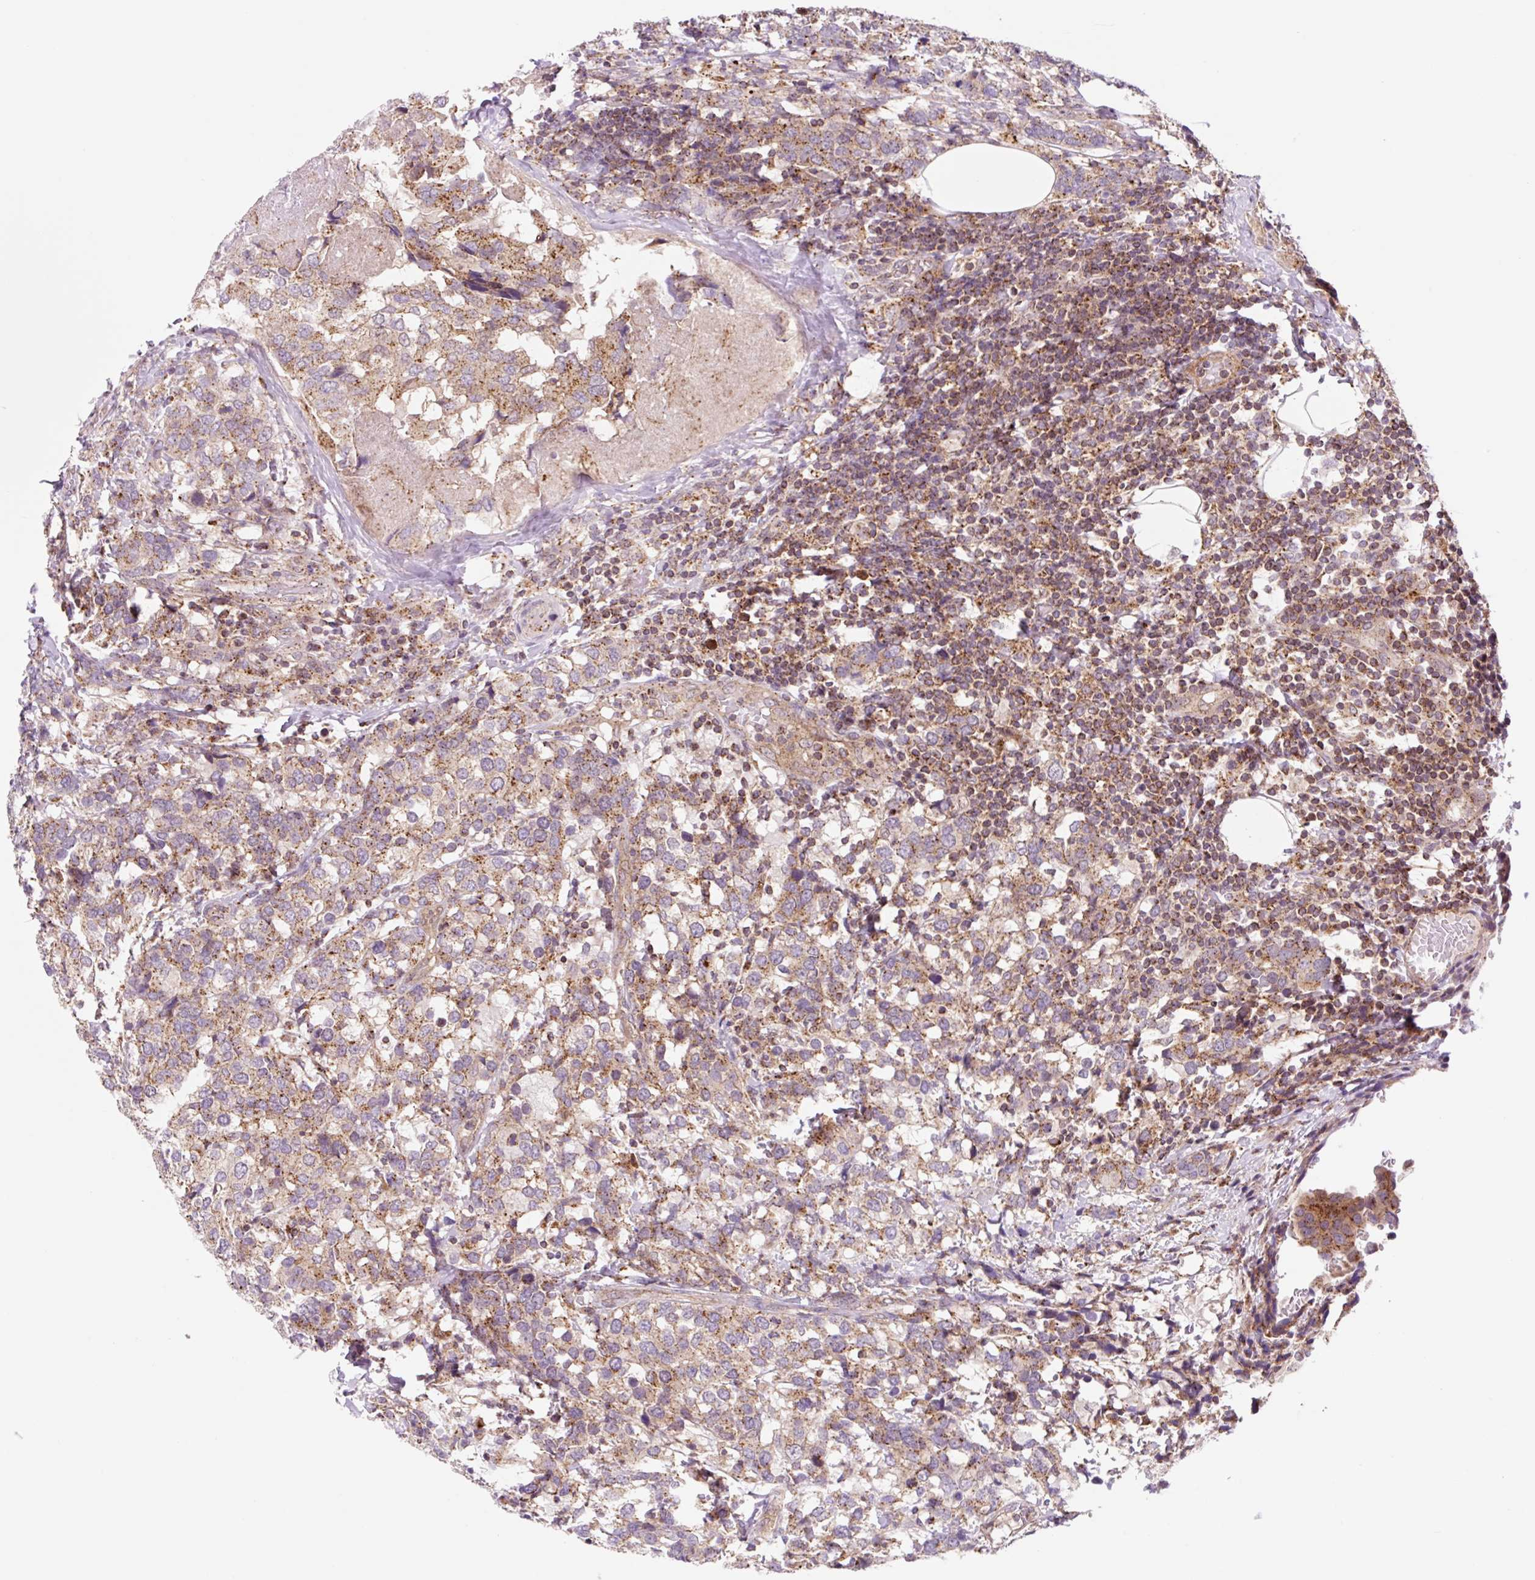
{"staining": {"intensity": "moderate", "quantity": ">75%", "location": "cytoplasmic/membranous"}, "tissue": "breast cancer", "cell_type": "Tumor cells", "image_type": "cancer", "snomed": [{"axis": "morphology", "description": "Lobular carcinoma"}, {"axis": "topography", "description": "Breast"}], "caption": "Moderate cytoplasmic/membranous protein staining is present in about >75% of tumor cells in breast cancer.", "gene": "VPS4A", "patient": {"sex": "female", "age": 59}}